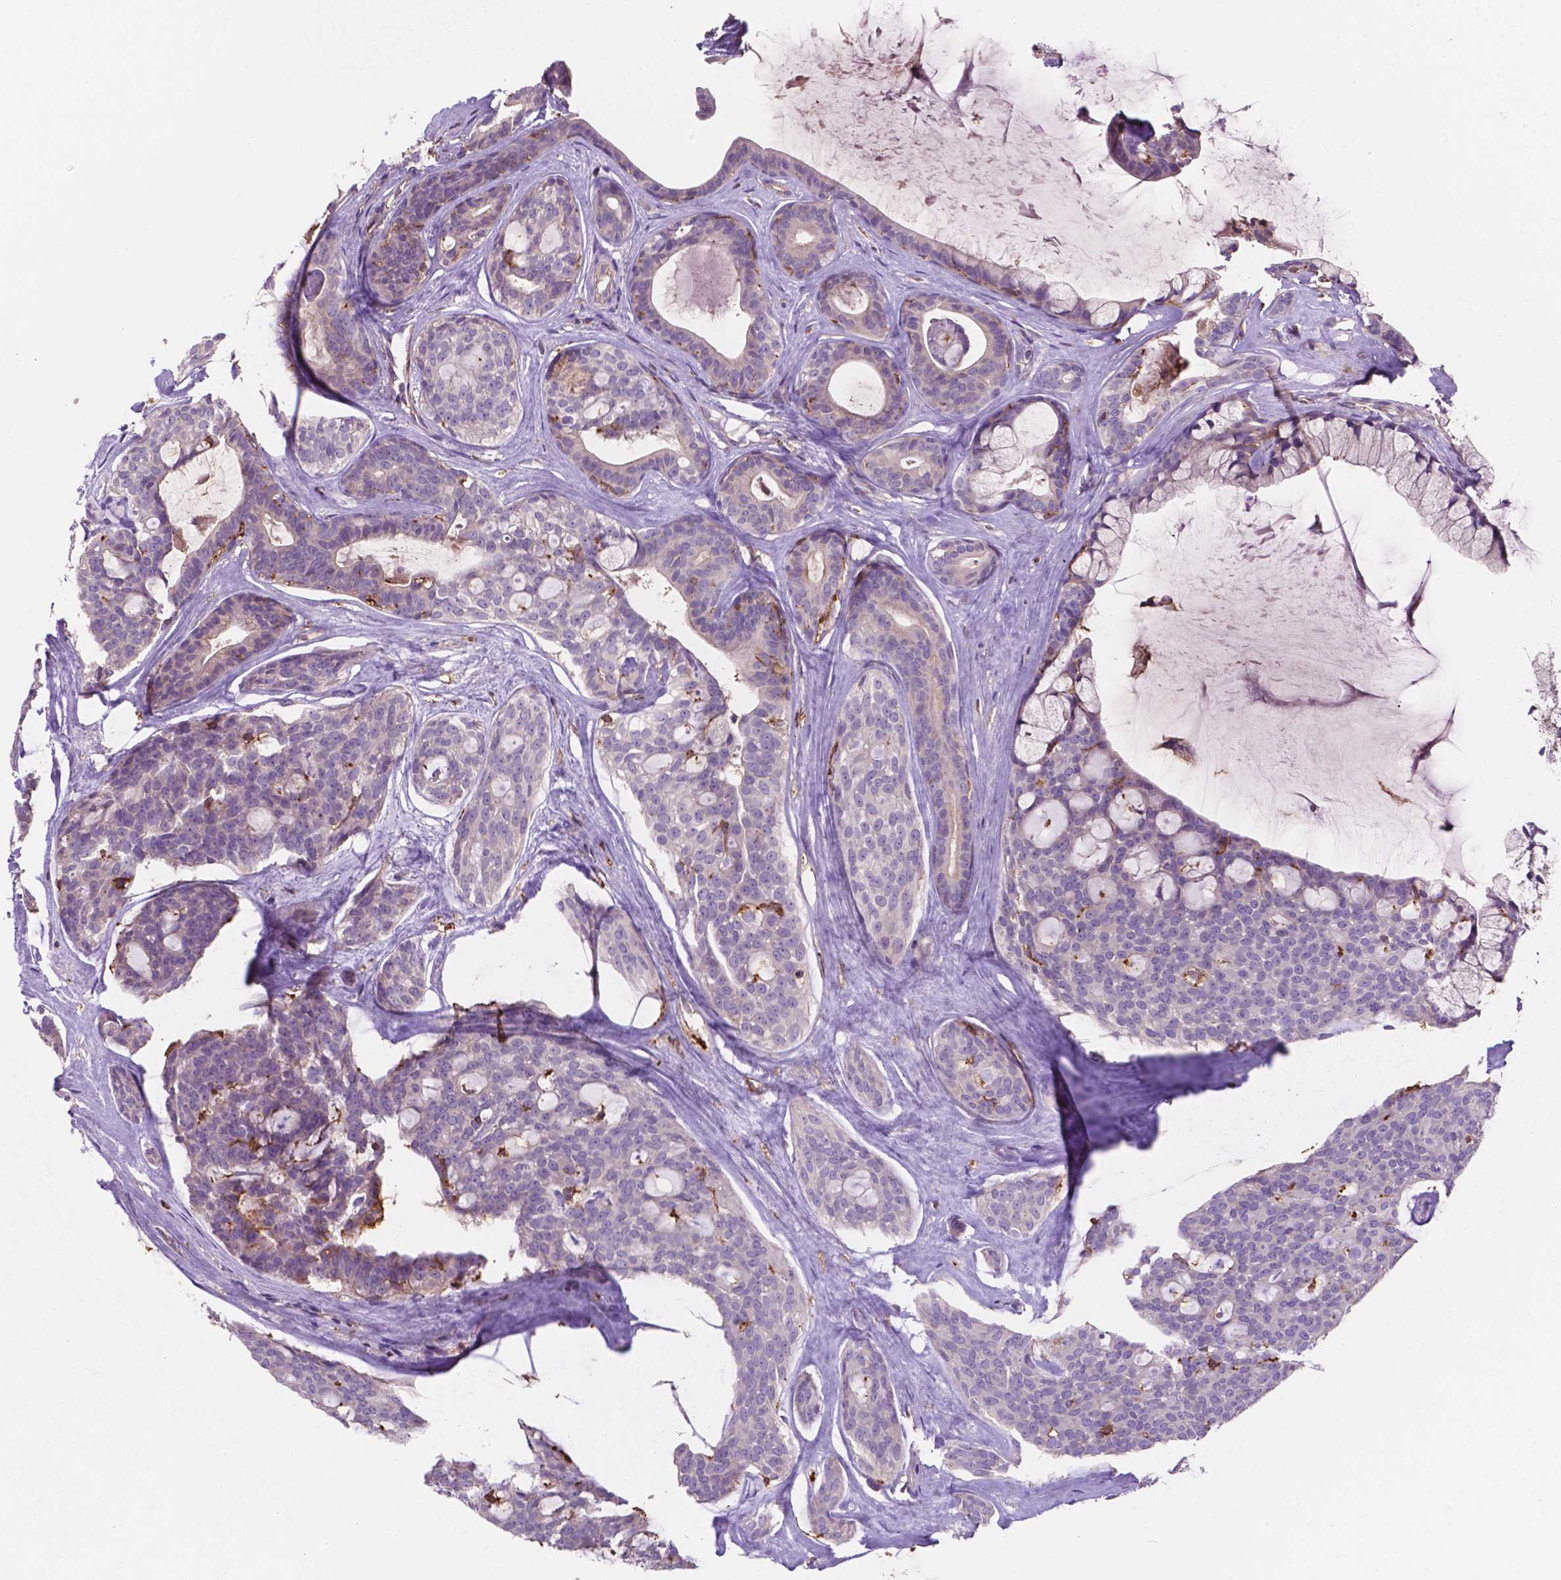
{"staining": {"intensity": "negative", "quantity": "none", "location": "none"}, "tissue": "head and neck cancer", "cell_type": "Tumor cells", "image_type": "cancer", "snomed": [{"axis": "morphology", "description": "Adenocarcinoma, NOS"}, {"axis": "topography", "description": "Head-Neck"}], "caption": "IHC histopathology image of neoplastic tissue: adenocarcinoma (head and neck) stained with DAB (3,3'-diaminobenzidine) exhibits no significant protein staining in tumor cells. (DAB (3,3'-diaminobenzidine) immunohistochemistry visualized using brightfield microscopy, high magnification).", "gene": "MKRN2OS", "patient": {"sex": "male", "age": 66}}